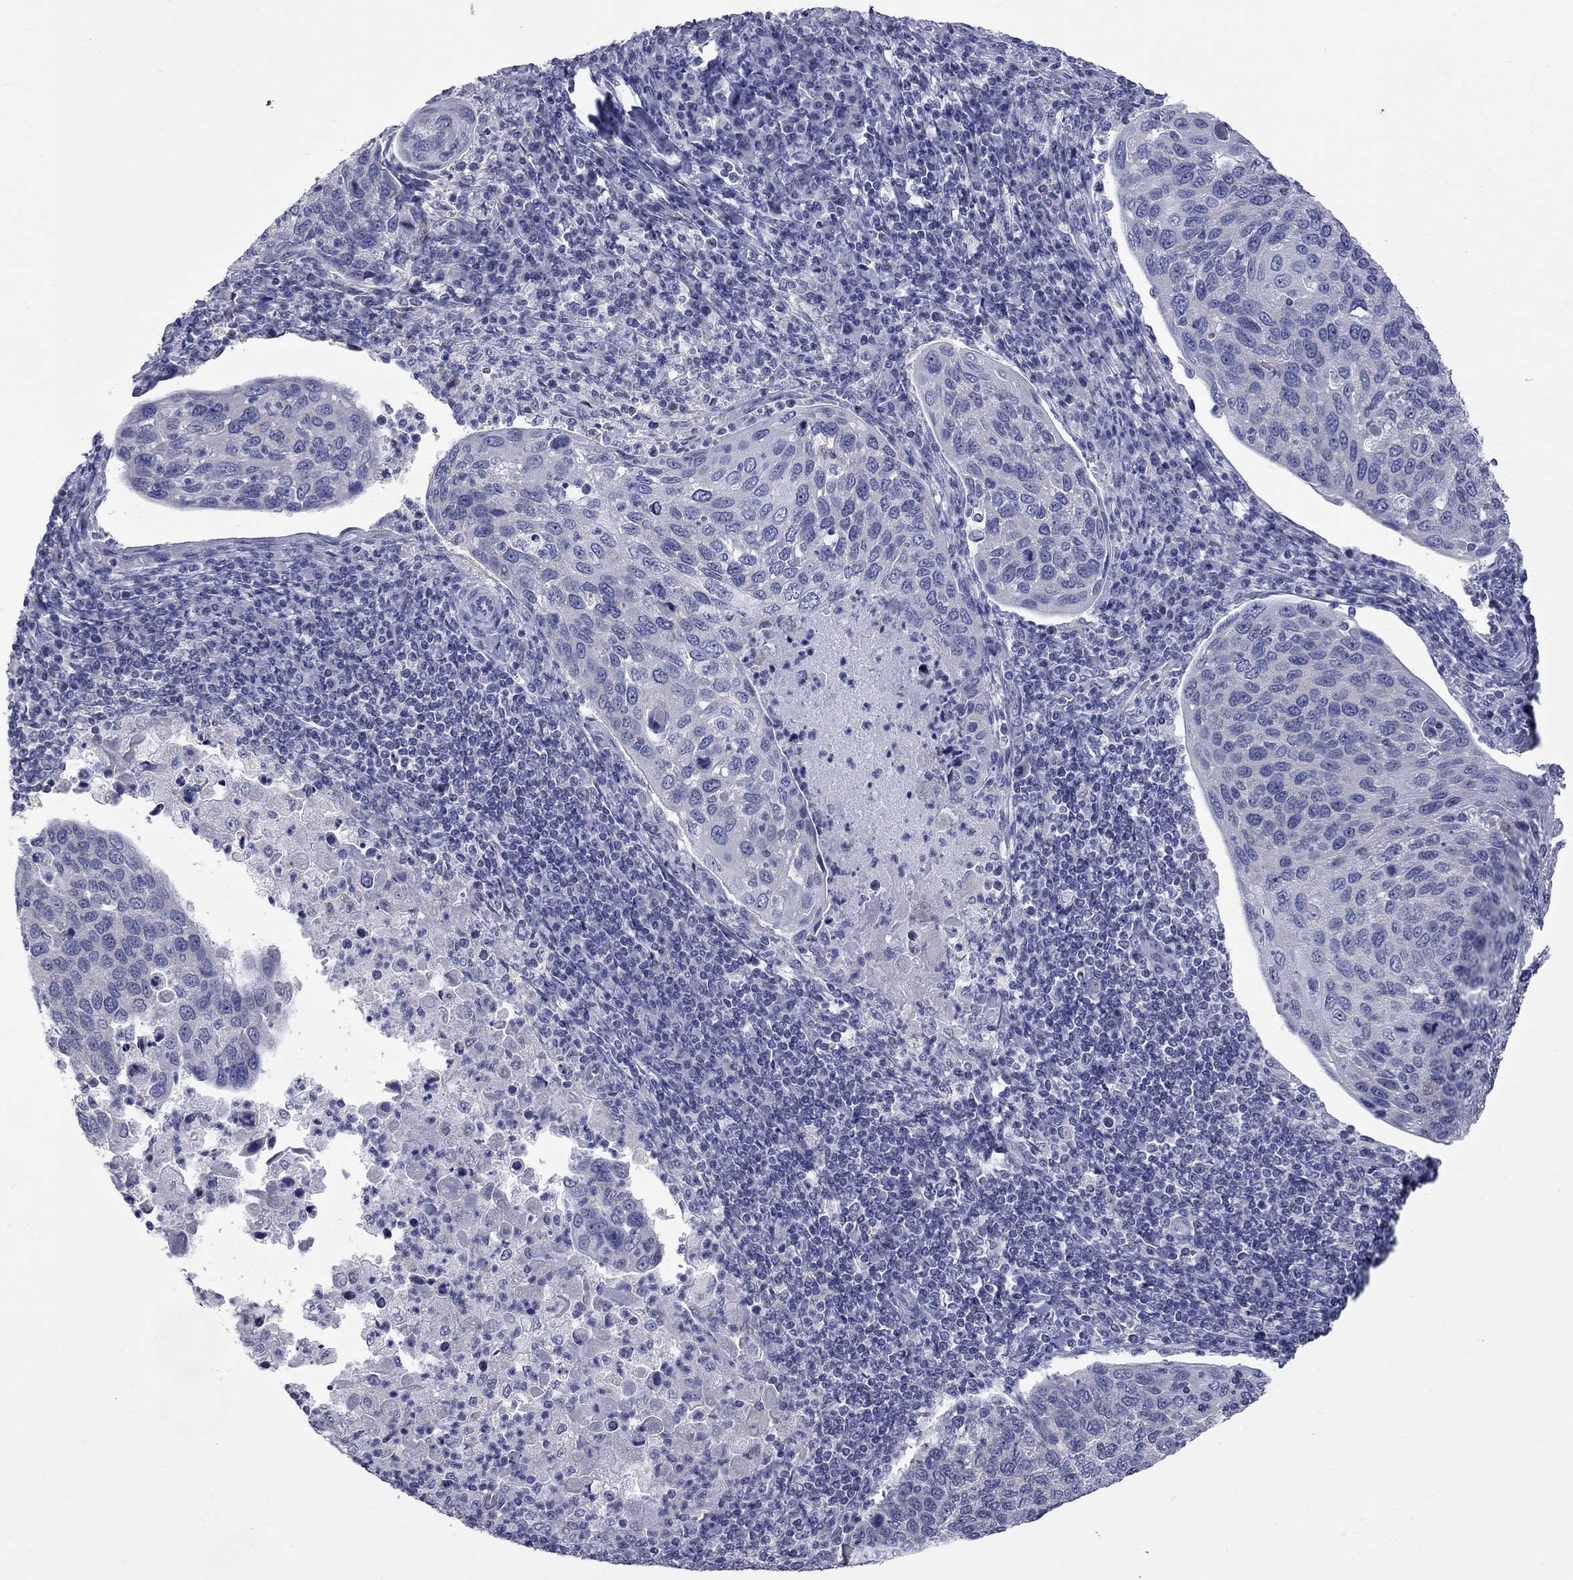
{"staining": {"intensity": "negative", "quantity": "none", "location": "none"}, "tissue": "cervical cancer", "cell_type": "Tumor cells", "image_type": "cancer", "snomed": [{"axis": "morphology", "description": "Squamous cell carcinoma, NOS"}, {"axis": "topography", "description": "Cervix"}], "caption": "There is no significant expression in tumor cells of cervical cancer.", "gene": "ABCB4", "patient": {"sex": "female", "age": 54}}